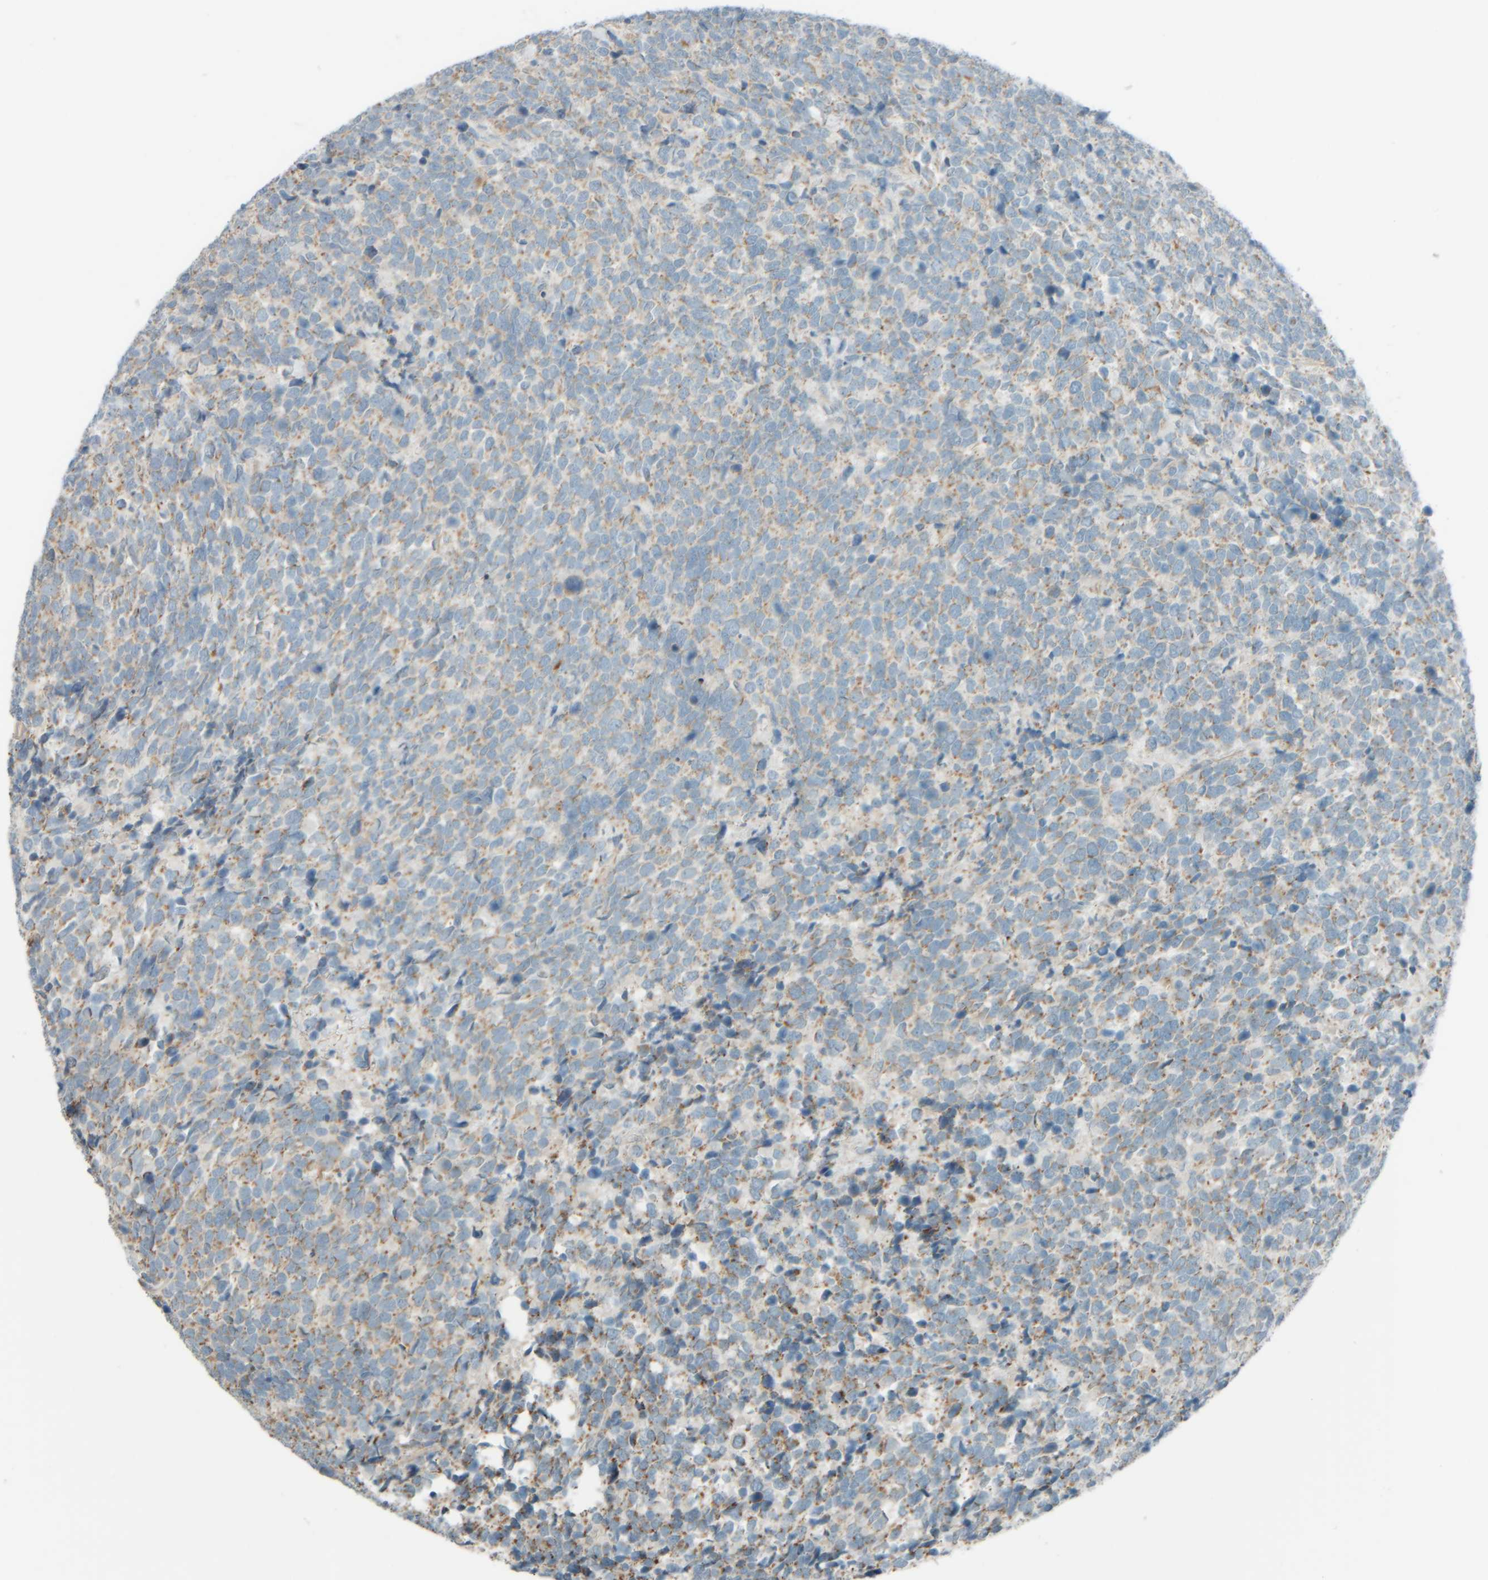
{"staining": {"intensity": "weak", "quantity": ">75%", "location": "cytoplasmic/membranous"}, "tissue": "urothelial cancer", "cell_type": "Tumor cells", "image_type": "cancer", "snomed": [{"axis": "morphology", "description": "Urothelial carcinoma, High grade"}, {"axis": "topography", "description": "Urinary bladder"}], "caption": "Urothelial carcinoma (high-grade) stained with IHC demonstrates weak cytoplasmic/membranous expression in approximately >75% of tumor cells. The staining was performed using DAB, with brown indicating positive protein expression. Nuclei are stained blue with hematoxylin.", "gene": "PTGES3L-AARSD1", "patient": {"sex": "female", "age": 82}}